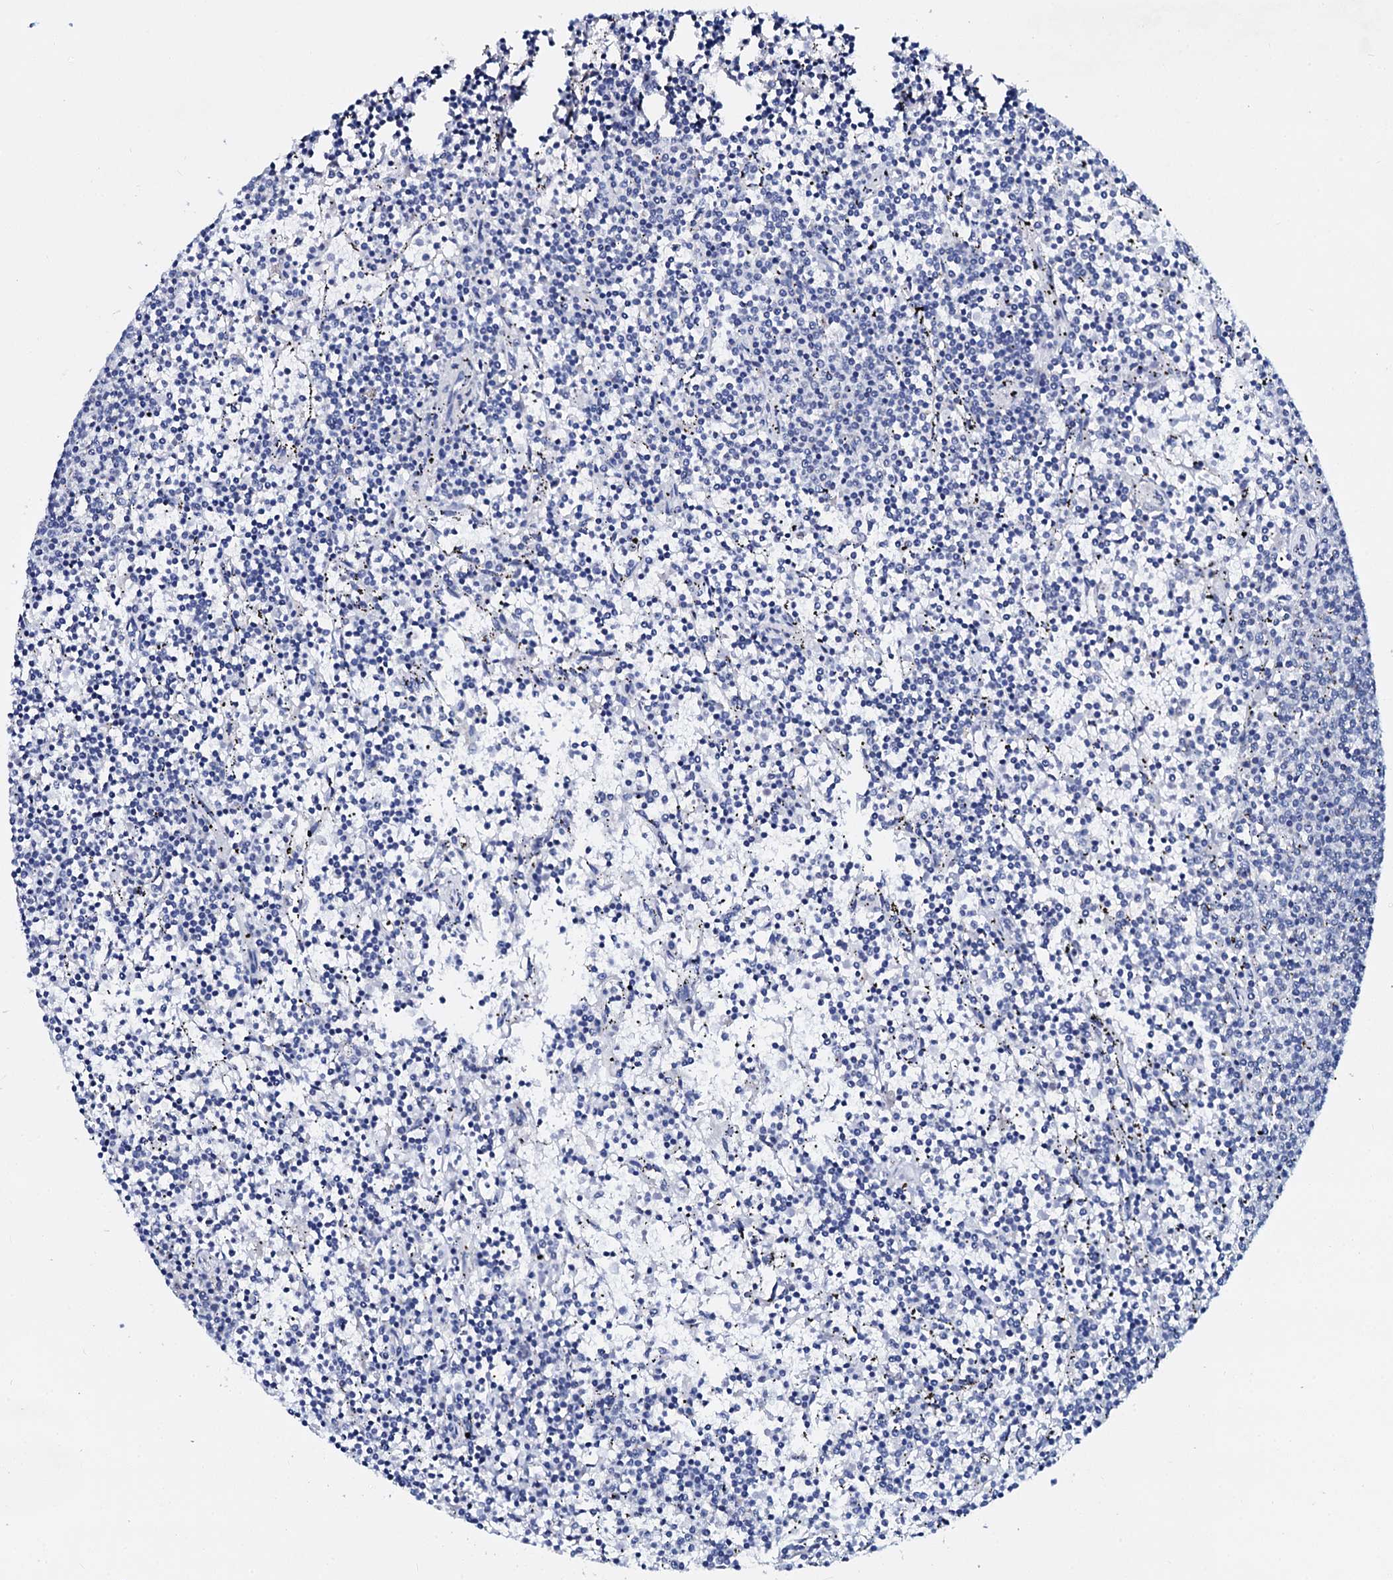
{"staining": {"intensity": "negative", "quantity": "none", "location": "none"}, "tissue": "lymphoma", "cell_type": "Tumor cells", "image_type": "cancer", "snomed": [{"axis": "morphology", "description": "Malignant lymphoma, non-Hodgkin's type, Low grade"}, {"axis": "topography", "description": "Spleen"}], "caption": "Immunohistochemical staining of lymphoma demonstrates no significant expression in tumor cells. (DAB (3,3'-diaminobenzidine) immunohistochemistry (IHC), high magnification).", "gene": "SLC37A4", "patient": {"sex": "female", "age": 50}}